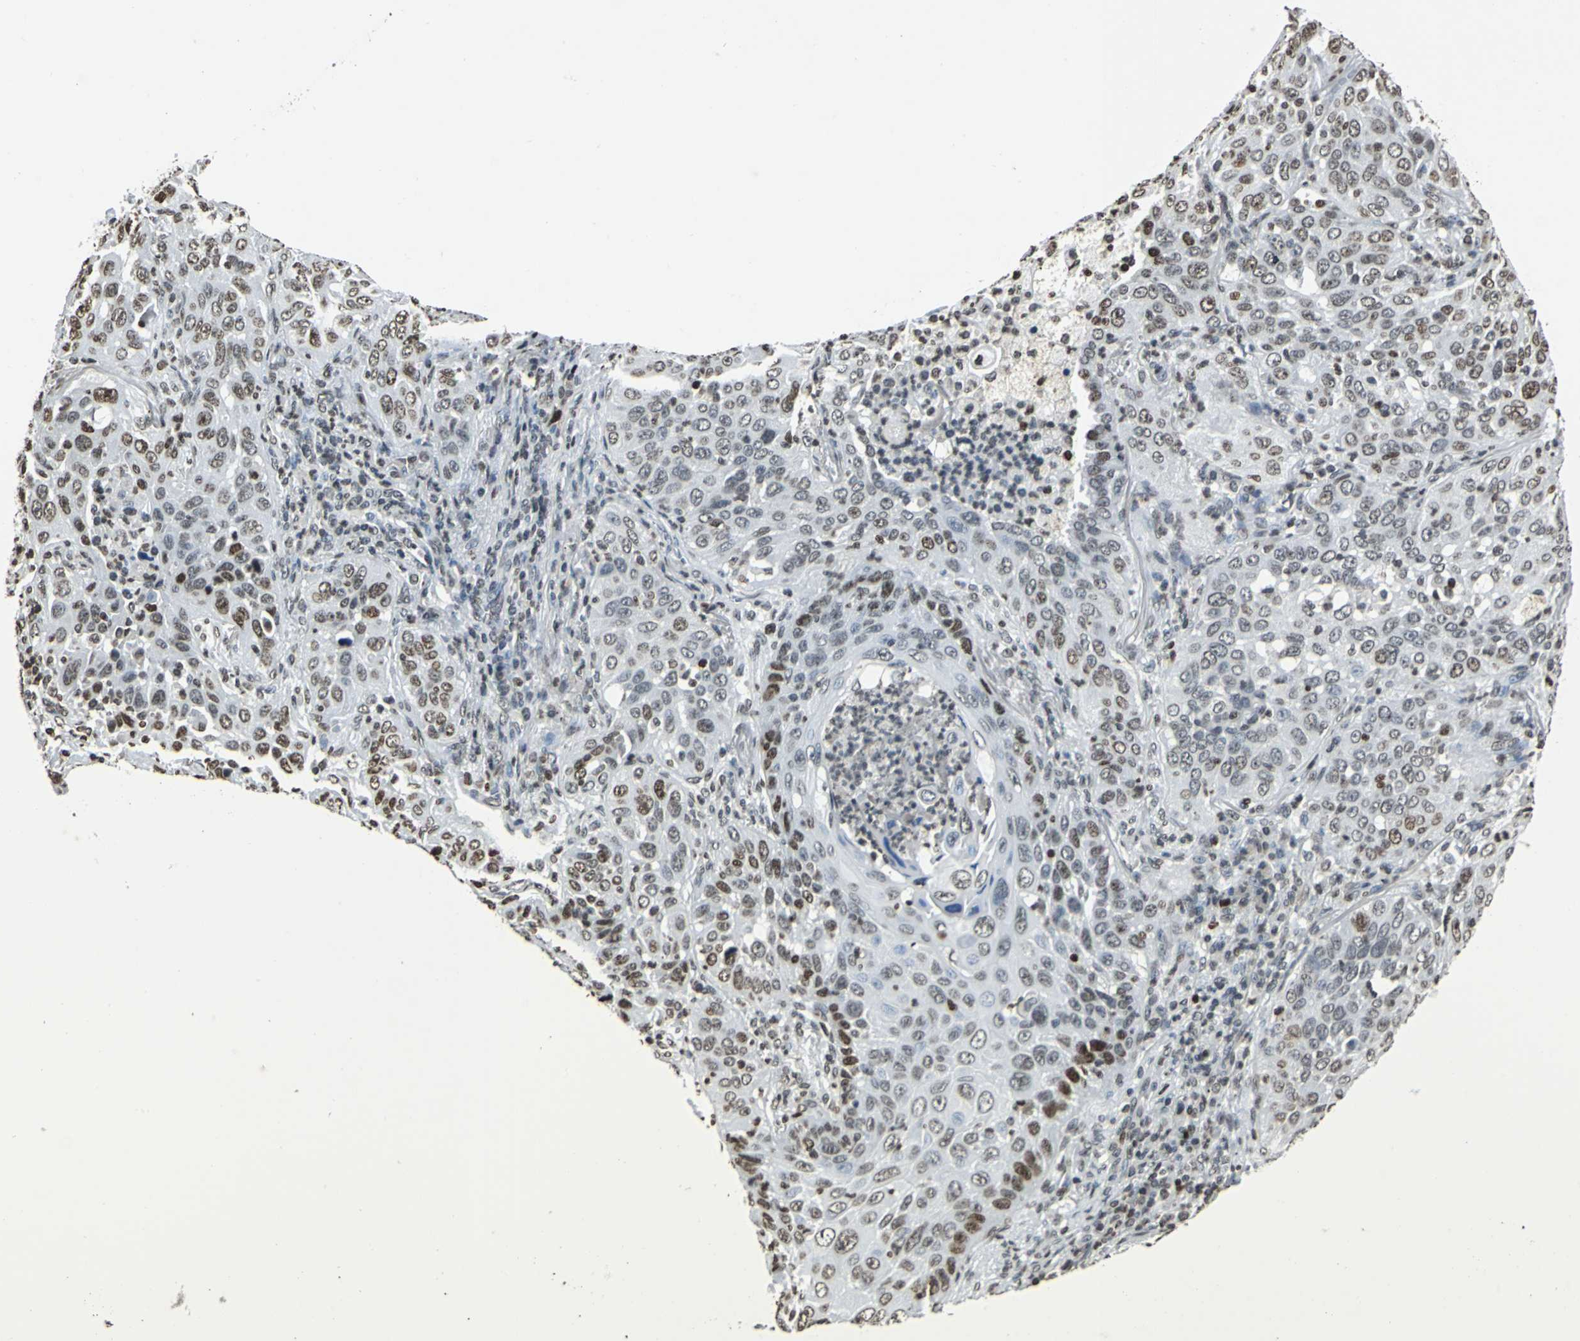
{"staining": {"intensity": "moderate", "quantity": ">75%", "location": "nuclear"}, "tissue": "lung cancer", "cell_type": "Tumor cells", "image_type": "cancer", "snomed": [{"axis": "morphology", "description": "Squamous cell carcinoma, NOS"}, {"axis": "topography", "description": "Lung"}], "caption": "An IHC histopathology image of neoplastic tissue is shown. Protein staining in brown shows moderate nuclear positivity in lung cancer within tumor cells. (DAB IHC with brightfield microscopy, high magnification).", "gene": "MCM4", "patient": {"sex": "female", "age": 67}}